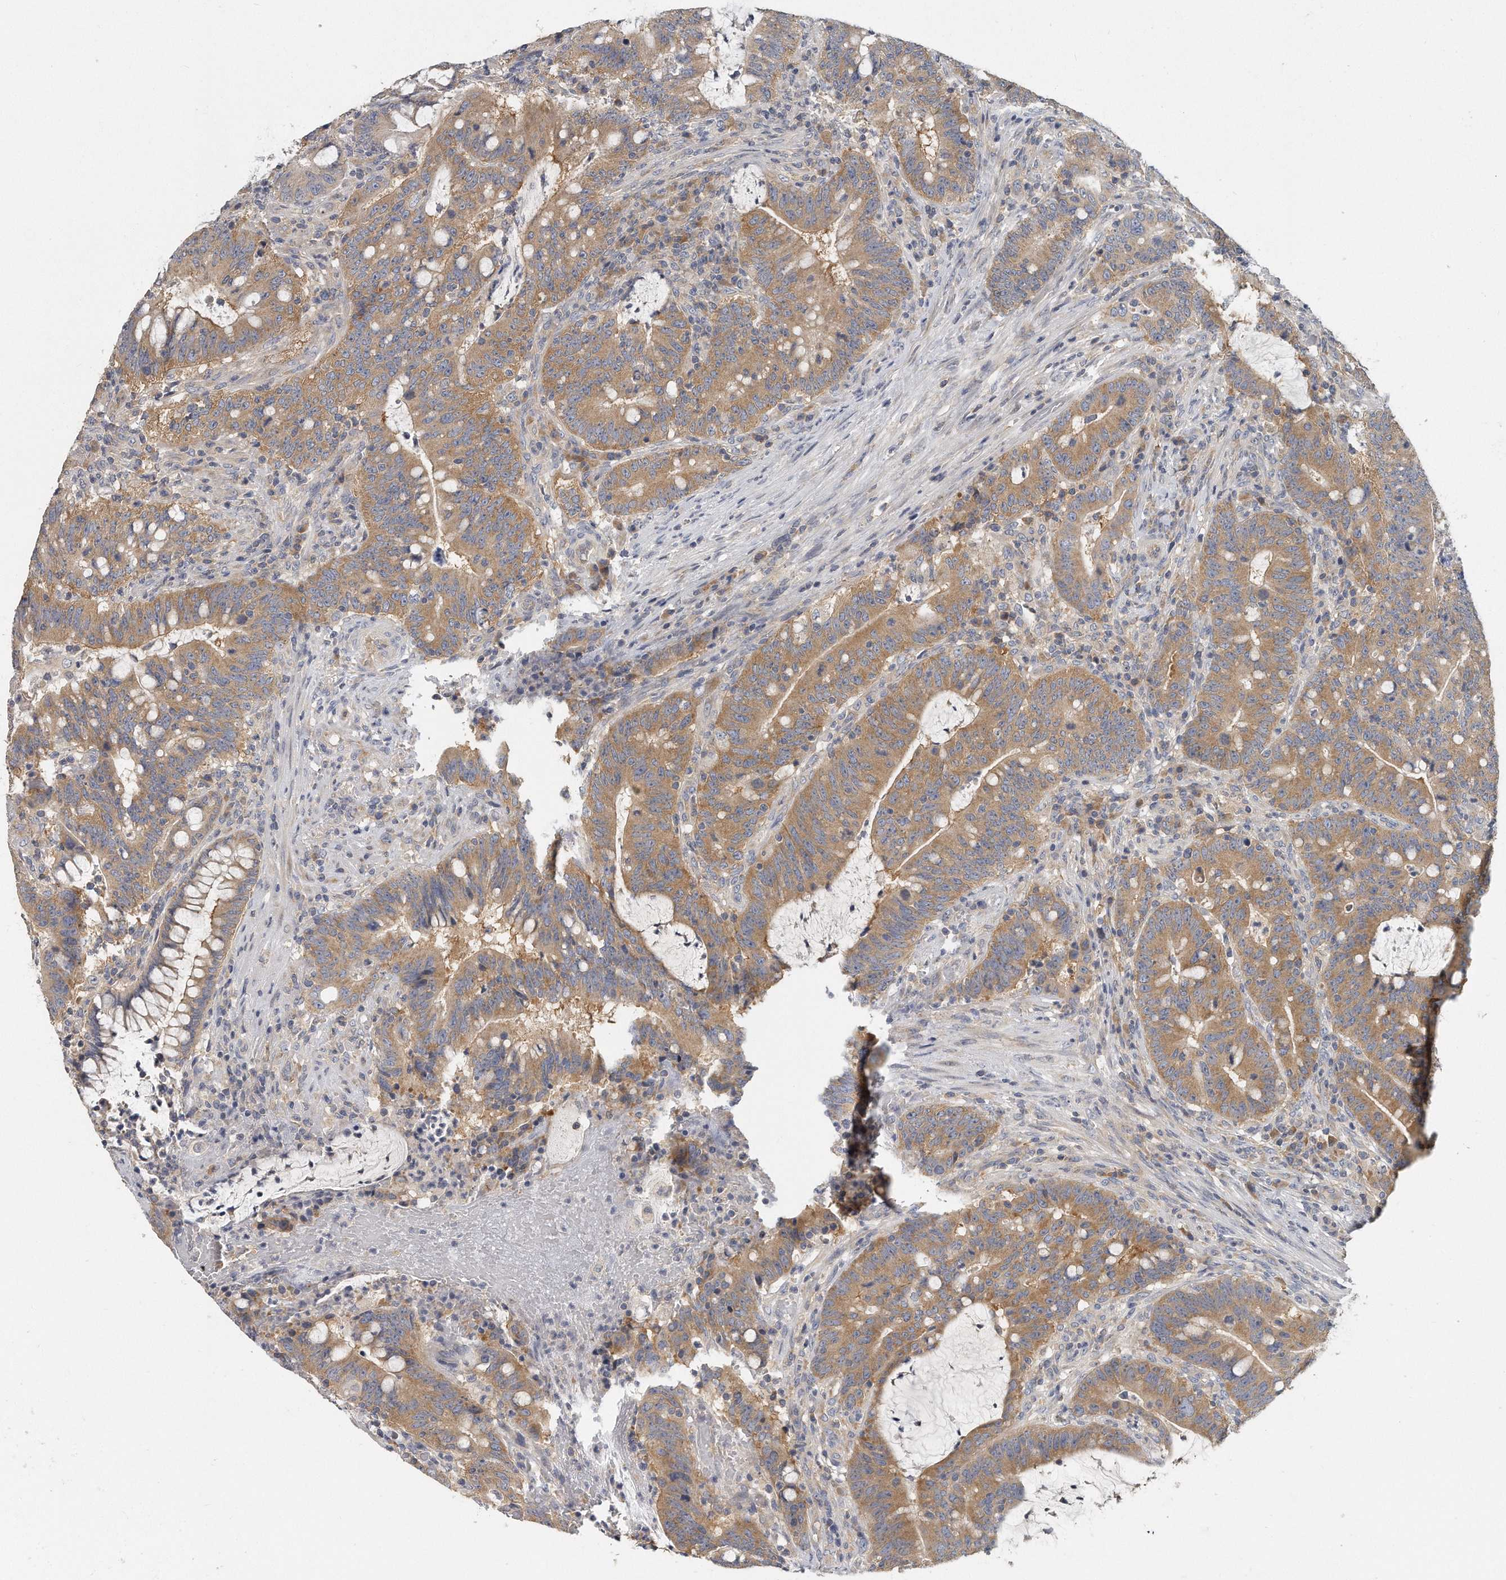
{"staining": {"intensity": "moderate", "quantity": ">75%", "location": "cytoplasmic/membranous"}, "tissue": "colorectal cancer", "cell_type": "Tumor cells", "image_type": "cancer", "snomed": [{"axis": "morphology", "description": "Adenocarcinoma, NOS"}, {"axis": "topography", "description": "Colon"}], "caption": "Colorectal adenocarcinoma tissue demonstrates moderate cytoplasmic/membranous staining in approximately >75% of tumor cells", "gene": "EIF3I", "patient": {"sex": "female", "age": 66}}